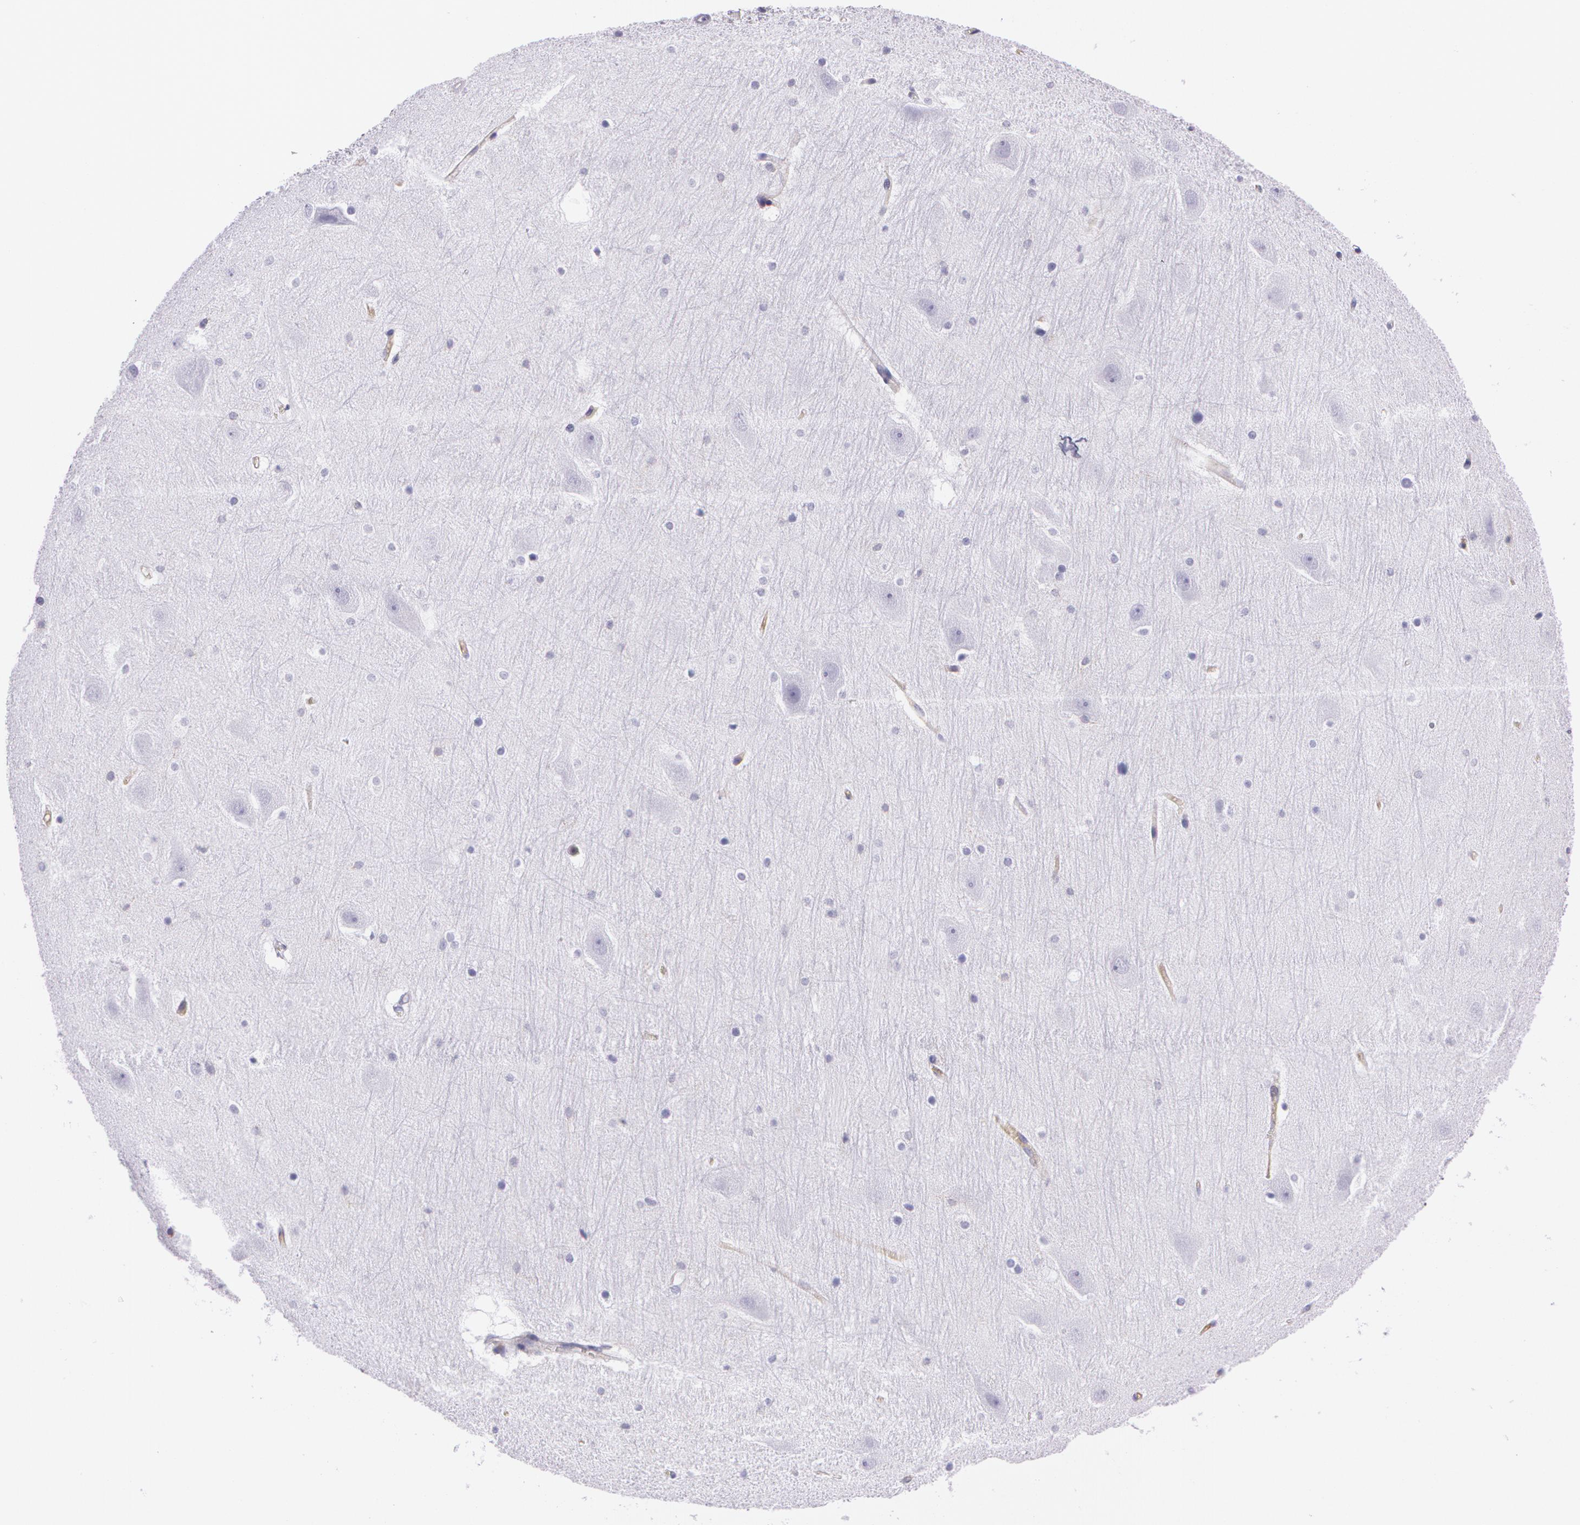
{"staining": {"intensity": "negative", "quantity": "none", "location": "none"}, "tissue": "hippocampus", "cell_type": "Glial cells", "image_type": "normal", "snomed": [{"axis": "morphology", "description": "Normal tissue, NOS"}, {"axis": "topography", "description": "Hippocampus"}], "caption": "The photomicrograph reveals no significant expression in glial cells of hippocampus. The staining was performed using DAB (3,3'-diaminobenzidine) to visualize the protein expression in brown, while the nuclei were stained in blue with hematoxylin (Magnification: 20x).", "gene": "LY75", "patient": {"sex": "male", "age": 45}}